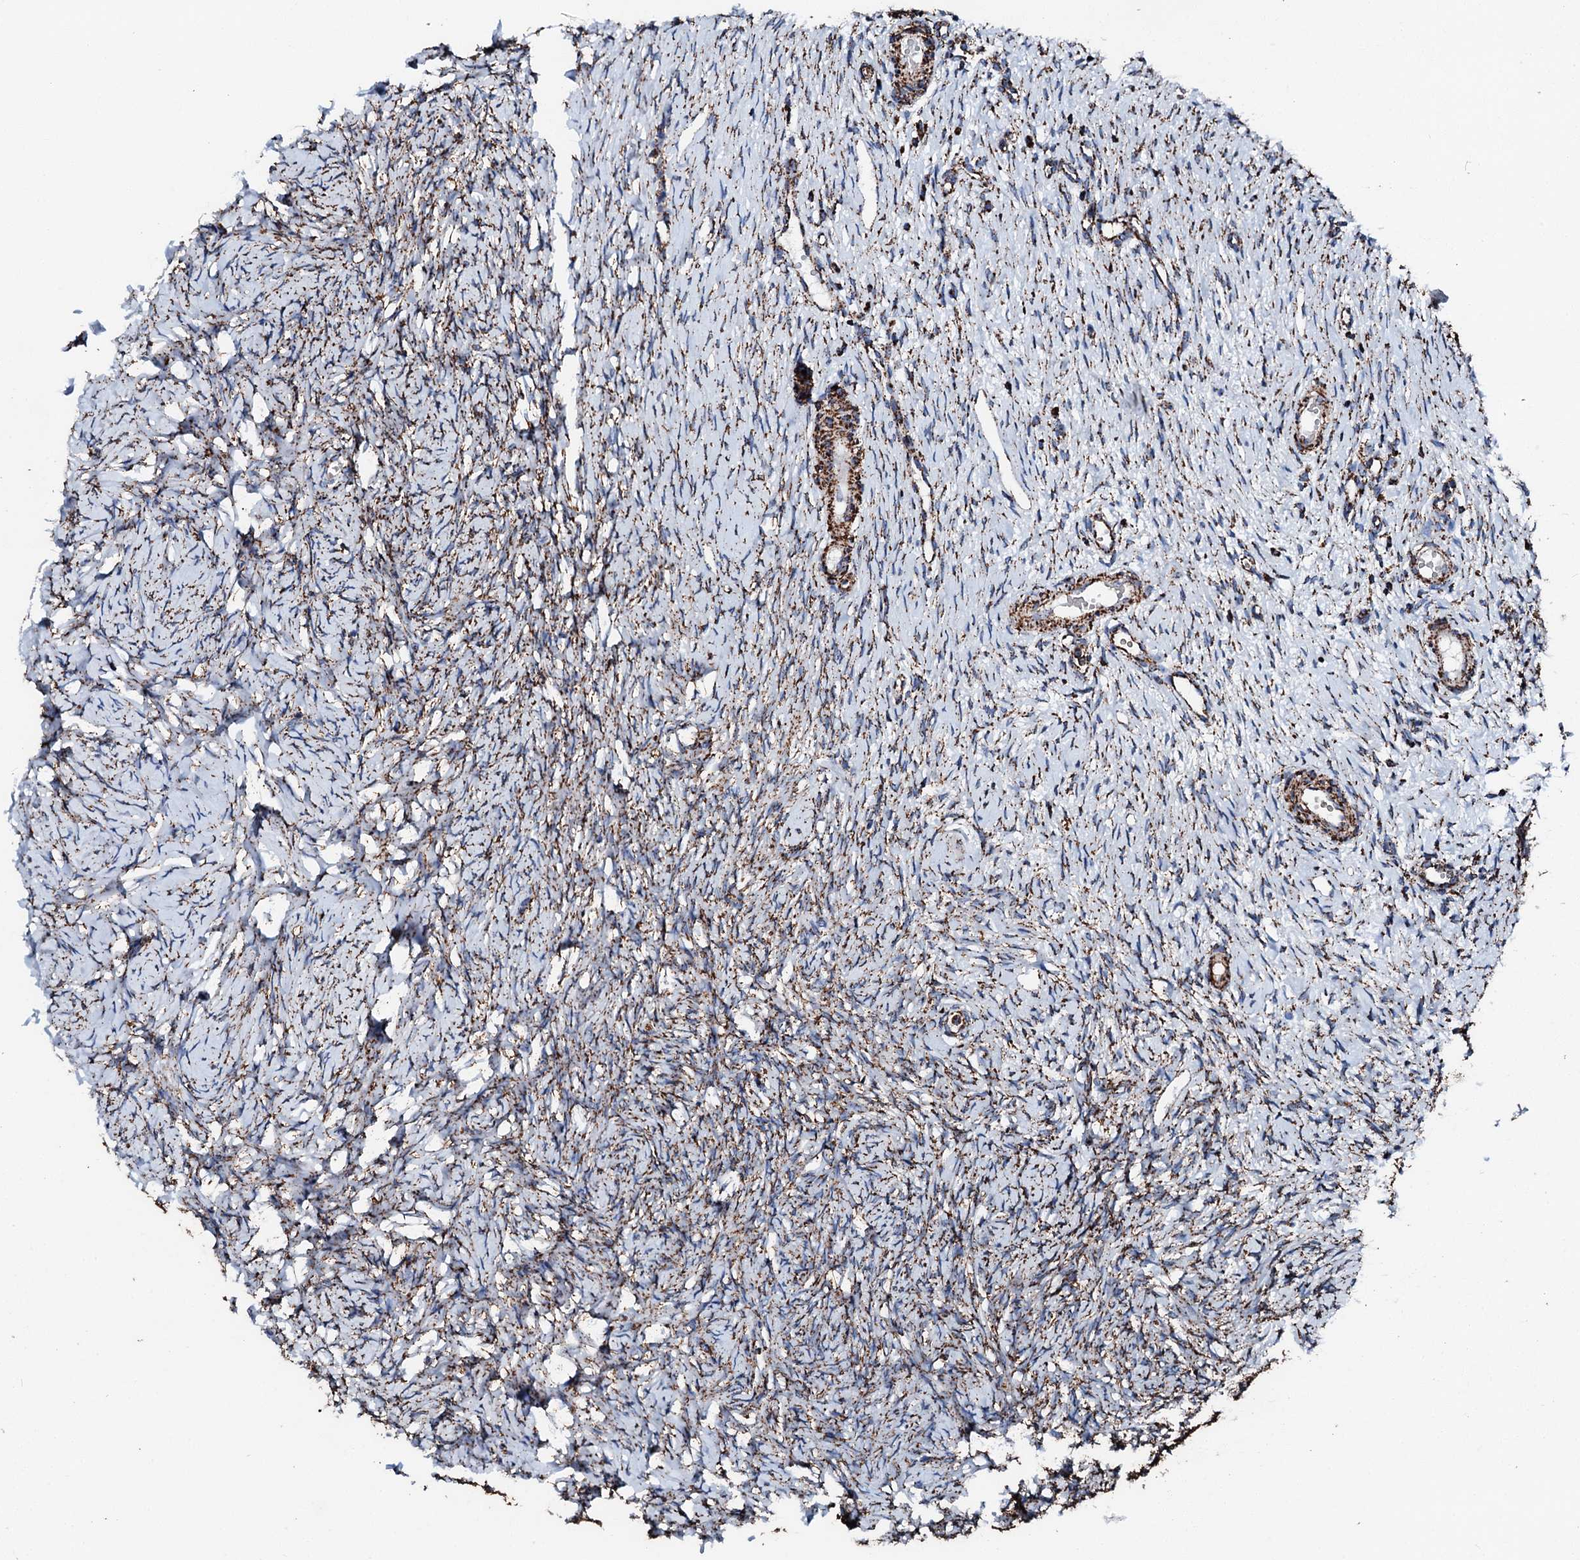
{"staining": {"intensity": "moderate", "quantity": ">75%", "location": "cytoplasmic/membranous"}, "tissue": "ovary", "cell_type": "Ovarian stroma cells", "image_type": "normal", "snomed": [{"axis": "morphology", "description": "Normal tissue, NOS"}, {"axis": "topography", "description": "Ovary"}], "caption": "Moderate cytoplasmic/membranous positivity for a protein is seen in about >75% of ovarian stroma cells of benign ovary using IHC.", "gene": "HADH", "patient": {"sex": "female", "age": 51}}